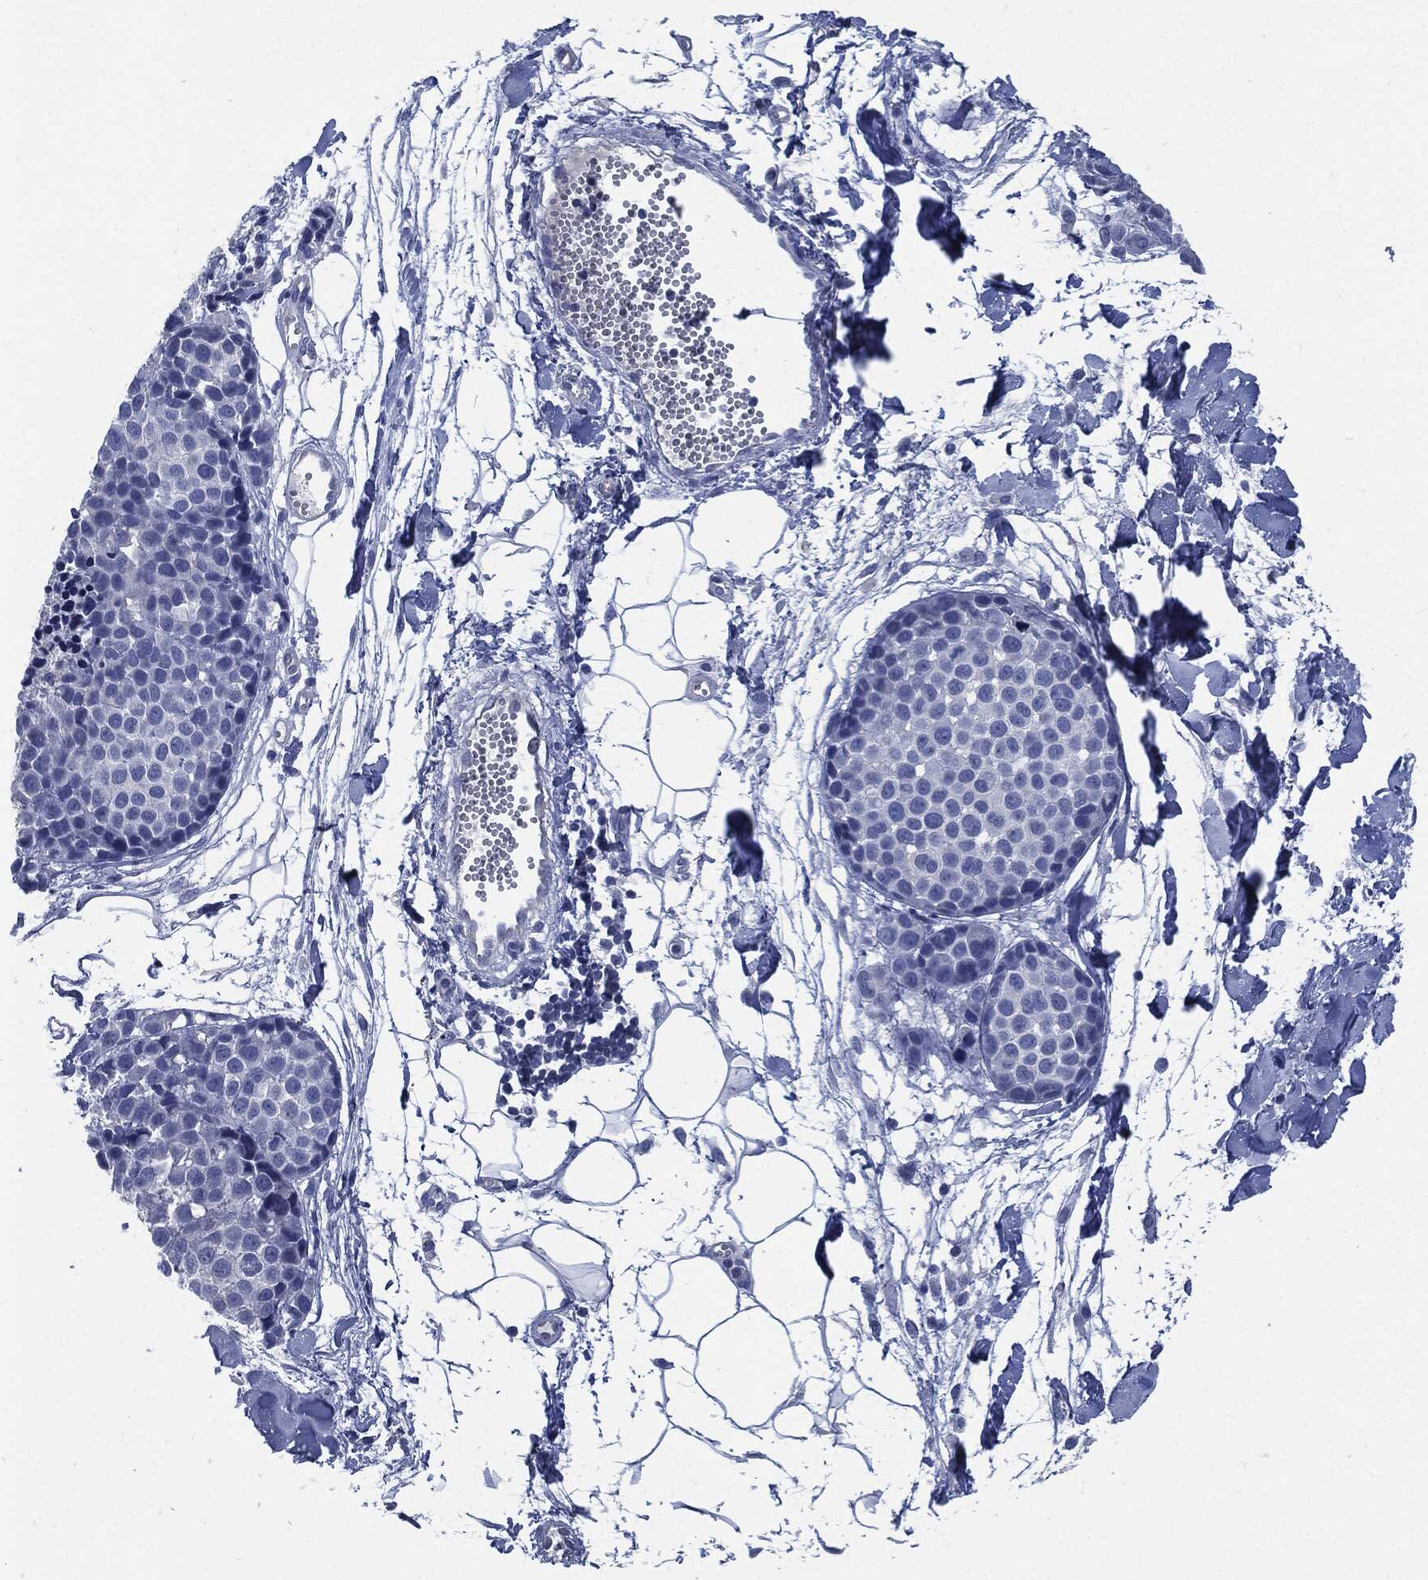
{"staining": {"intensity": "negative", "quantity": "none", "location": "none"}, "tissue": "melanoma", "cell_type": "Tumor cells", "image_type": "cancer", "snomed": [{"axis": "morphology", "description": "Malignant melanoma, NOS"}, {"axis": "topography", "description": "Skin"}], "caption": "The IHC image has no significant positivity in tumor cells of melanoma tissue.", "gene": "CD27", "patient": {"sex": "female", "age": 86}}